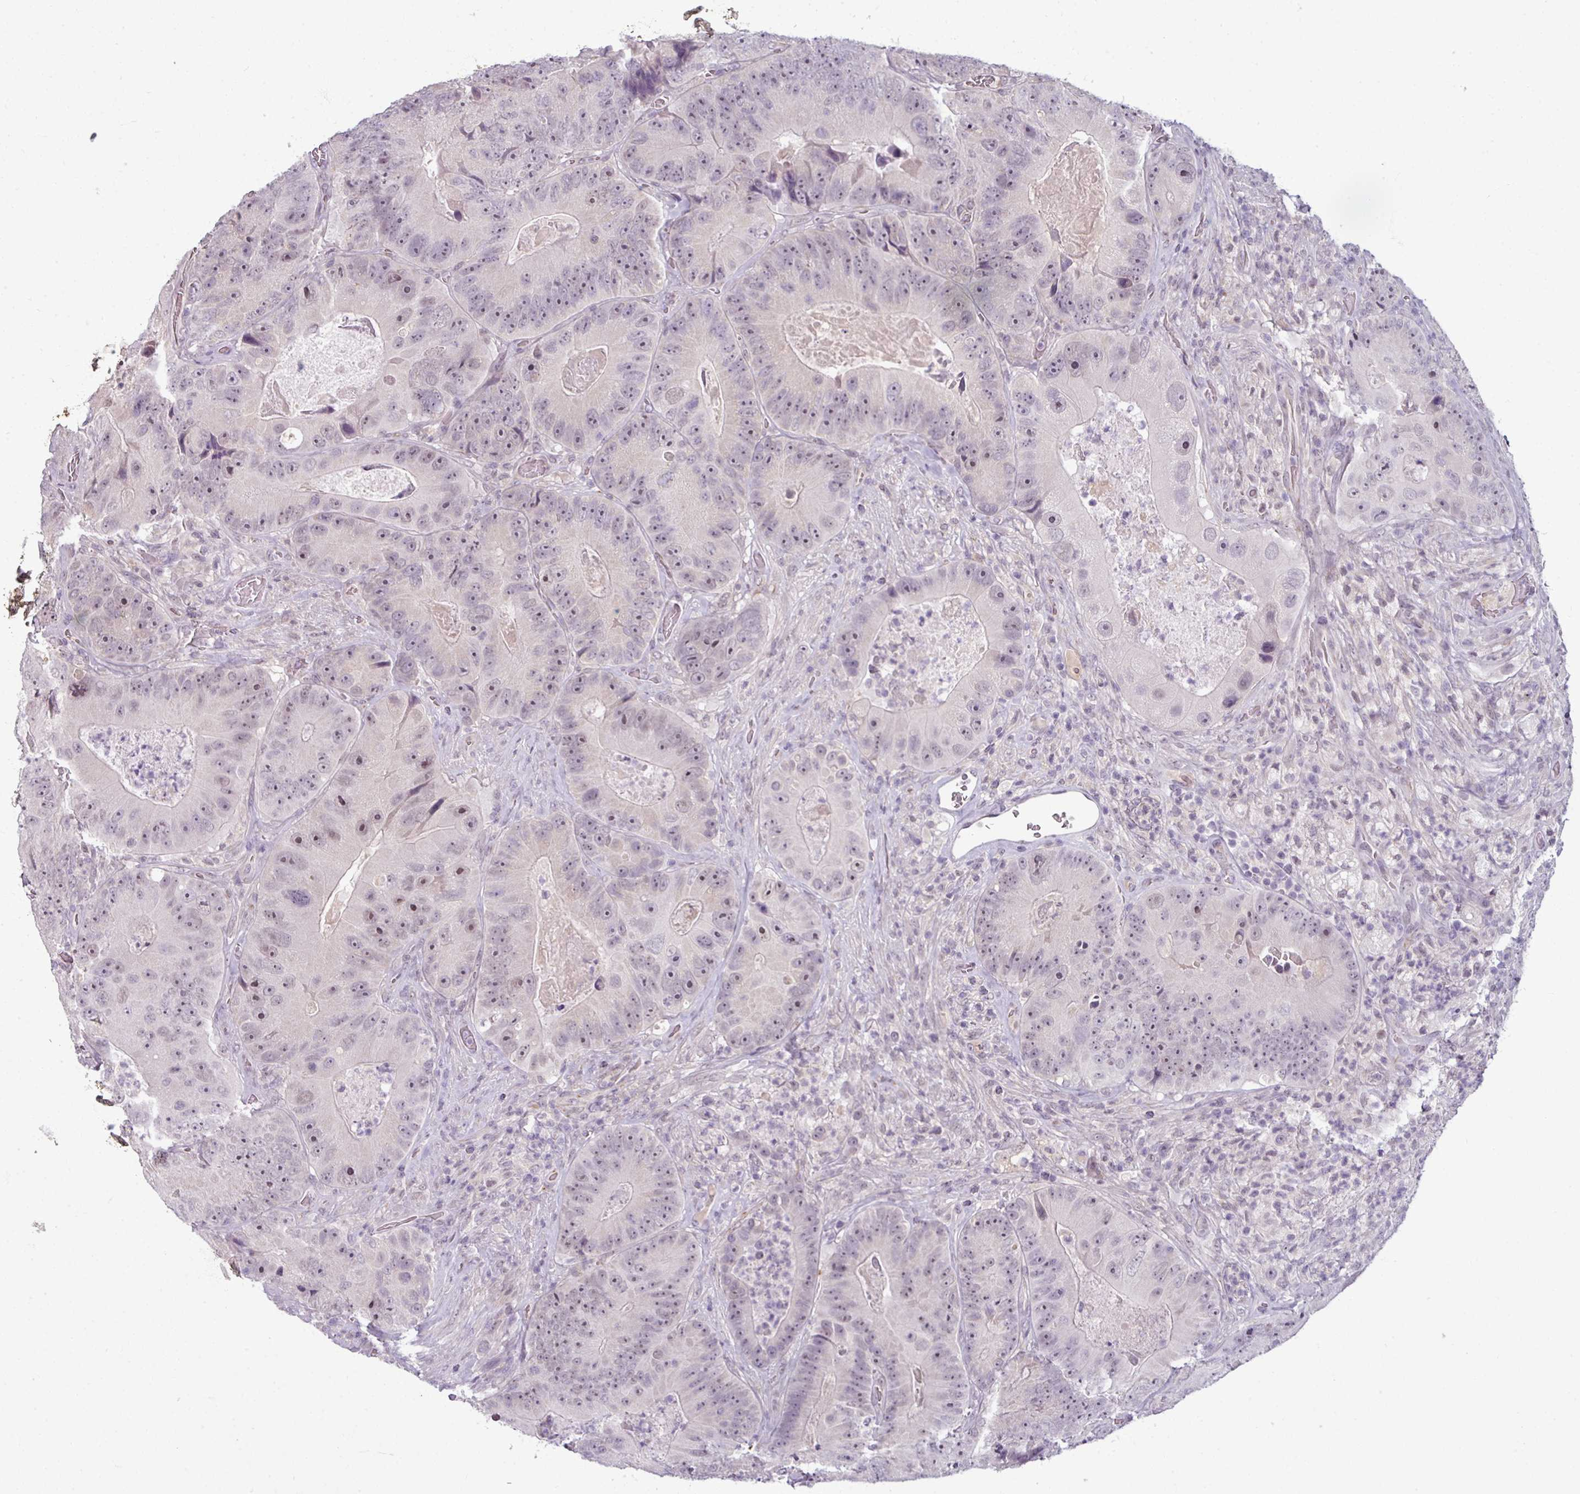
{"staining": {"intensity": "moderate", "quantity": "<25%", "location": "nuclear"}, "tissue": "colorectal cancer", "cell_type": "Tumor cells", "image_type": "cancer", "snomed": [{"axis": "morphology", "description": "Adenocarcinoma, NOS"}, {"axis": "topography", "description": "Colon"}], "caption": "Immunohistochemistry histopathology image of colorectal adenocarcinoma stained for a protein (brown), which exhibits low levels of moderate nuclear expression in about <25% of tumor cells.", "gene": "UVSSA", "patient": {"sex": "female", "age": 86}}